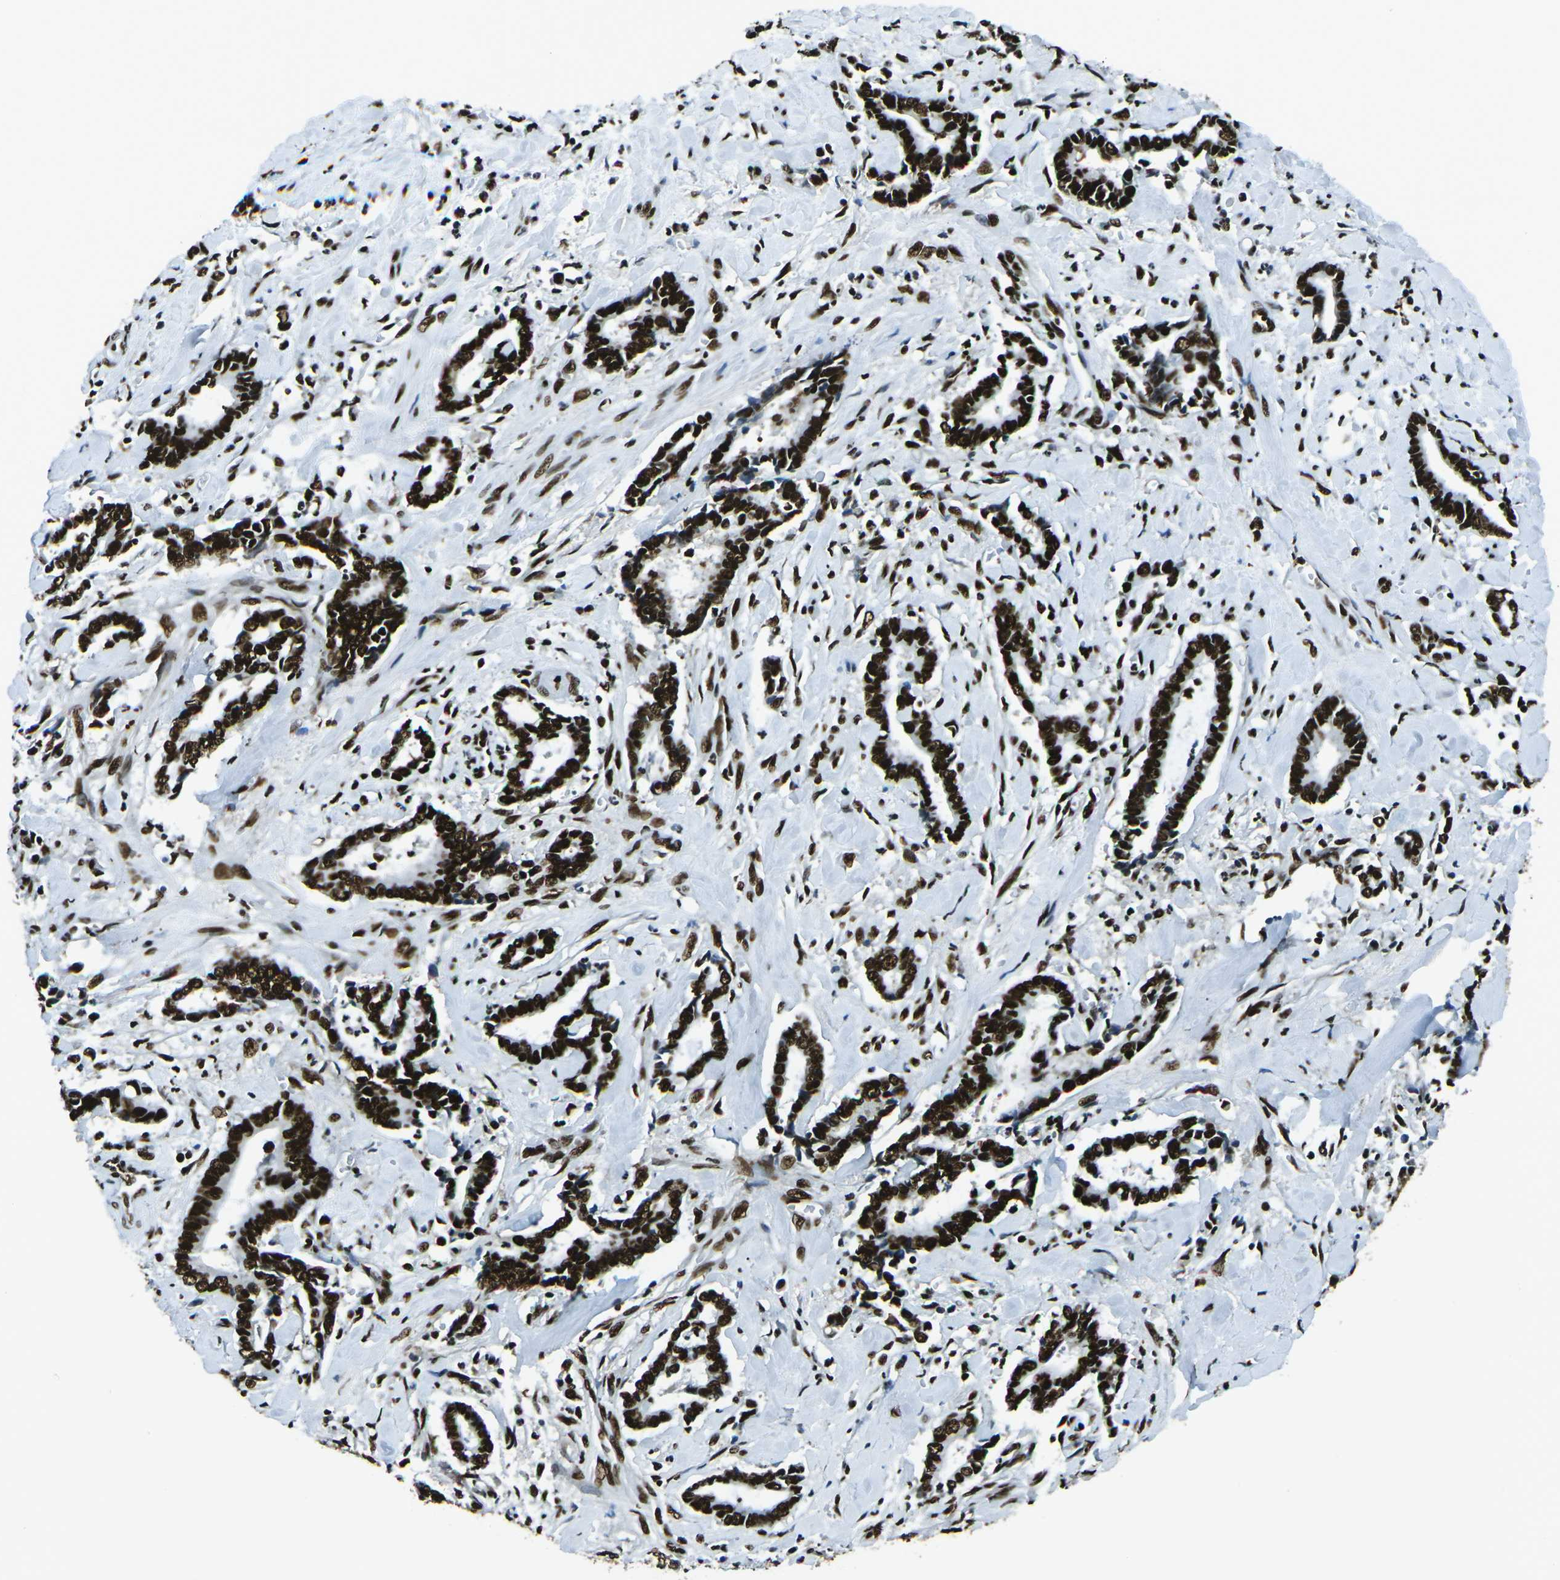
{"staining": {"intensity": "strong", "quantity": ">75%", "location": "nuclear"}, "tissue": "cervical cancer", "cell_type": "Tumor cells", "image_type": "cancer", "snomed": [{"axis": "morphology", "description": "Adenocarcinoma, NOS"}, {"axis": "topography", "description": "Cervix"}], "caption": "High-magnification brightfield microscopy of cervical cancer (adenocarcinoma) stained with DAB (3,3'-diaminobenzidine) (brown) and counterstained with hematoxylin (blue). tumor cells exhibit strong nuclear expression is present in approximately>75% of cells. Using DAB (3,3'-diaminobenzidine) (brown) and hematoxylin (blue) stains, captured at high magnification using brightfield microscopy.", "gene": "HNRNPL", "patient": {"sex": "female", "age": 44}}